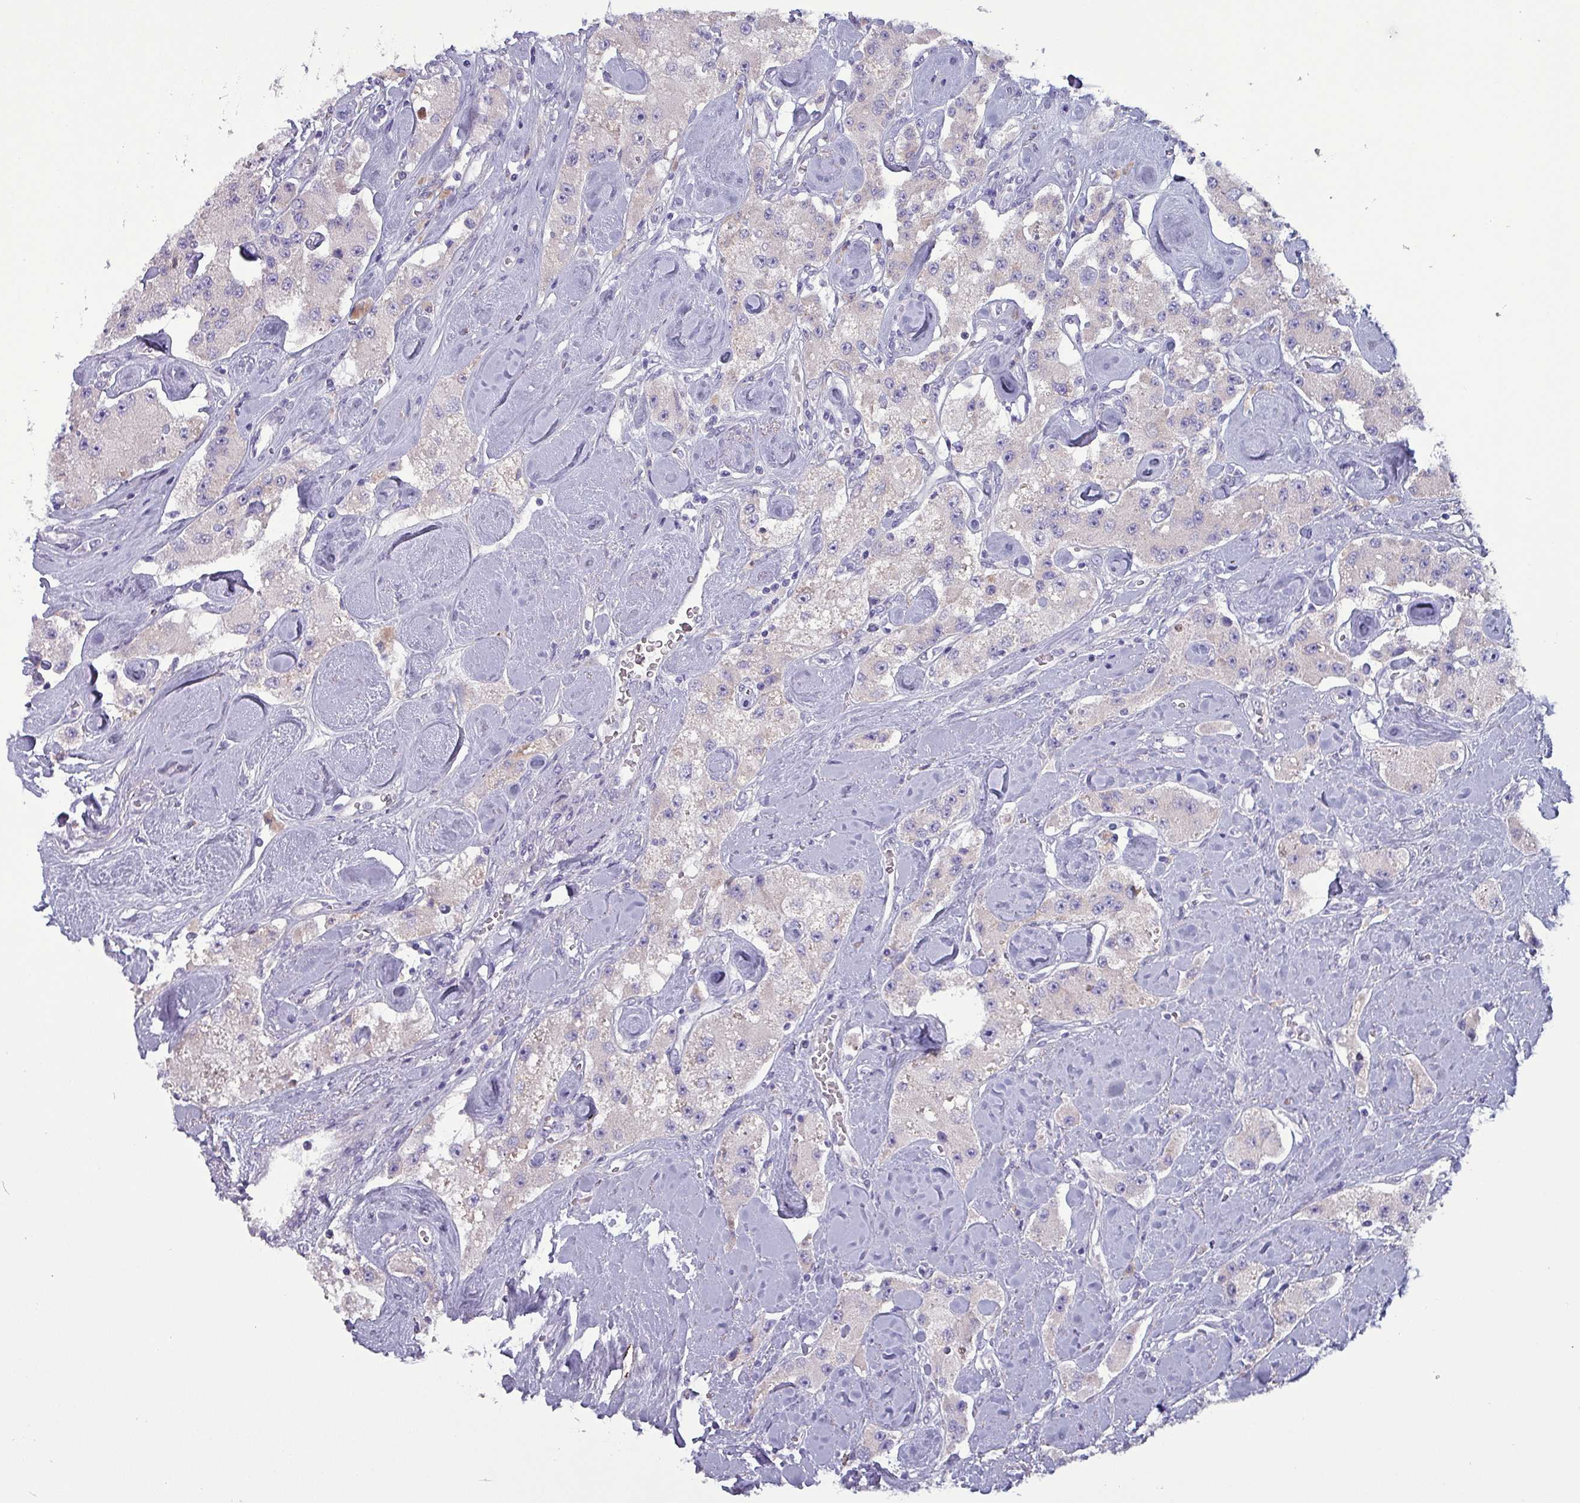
{"staining": {"intensity": "negative", "quantity": "none", "location": "none"}, "tissue": "carcinoid", "cell_type": "Tumor cells", "image_type": "cancer", "snomed": [{"axis": "morphology", "description": "Carcinoid, malignant, NOS"}, {"axis": "topography", "description": "Pancreas"}], "caption": "Immunohistochemistry photomicrograph of neoplastic tissue: carcinoid stained with DAB (3,3'-diaminobenzidine) demonstrates no significant protein staining in tumor cells.", "gene": "HSD3B7", "patient": {"sex": "male", "age": 41}}